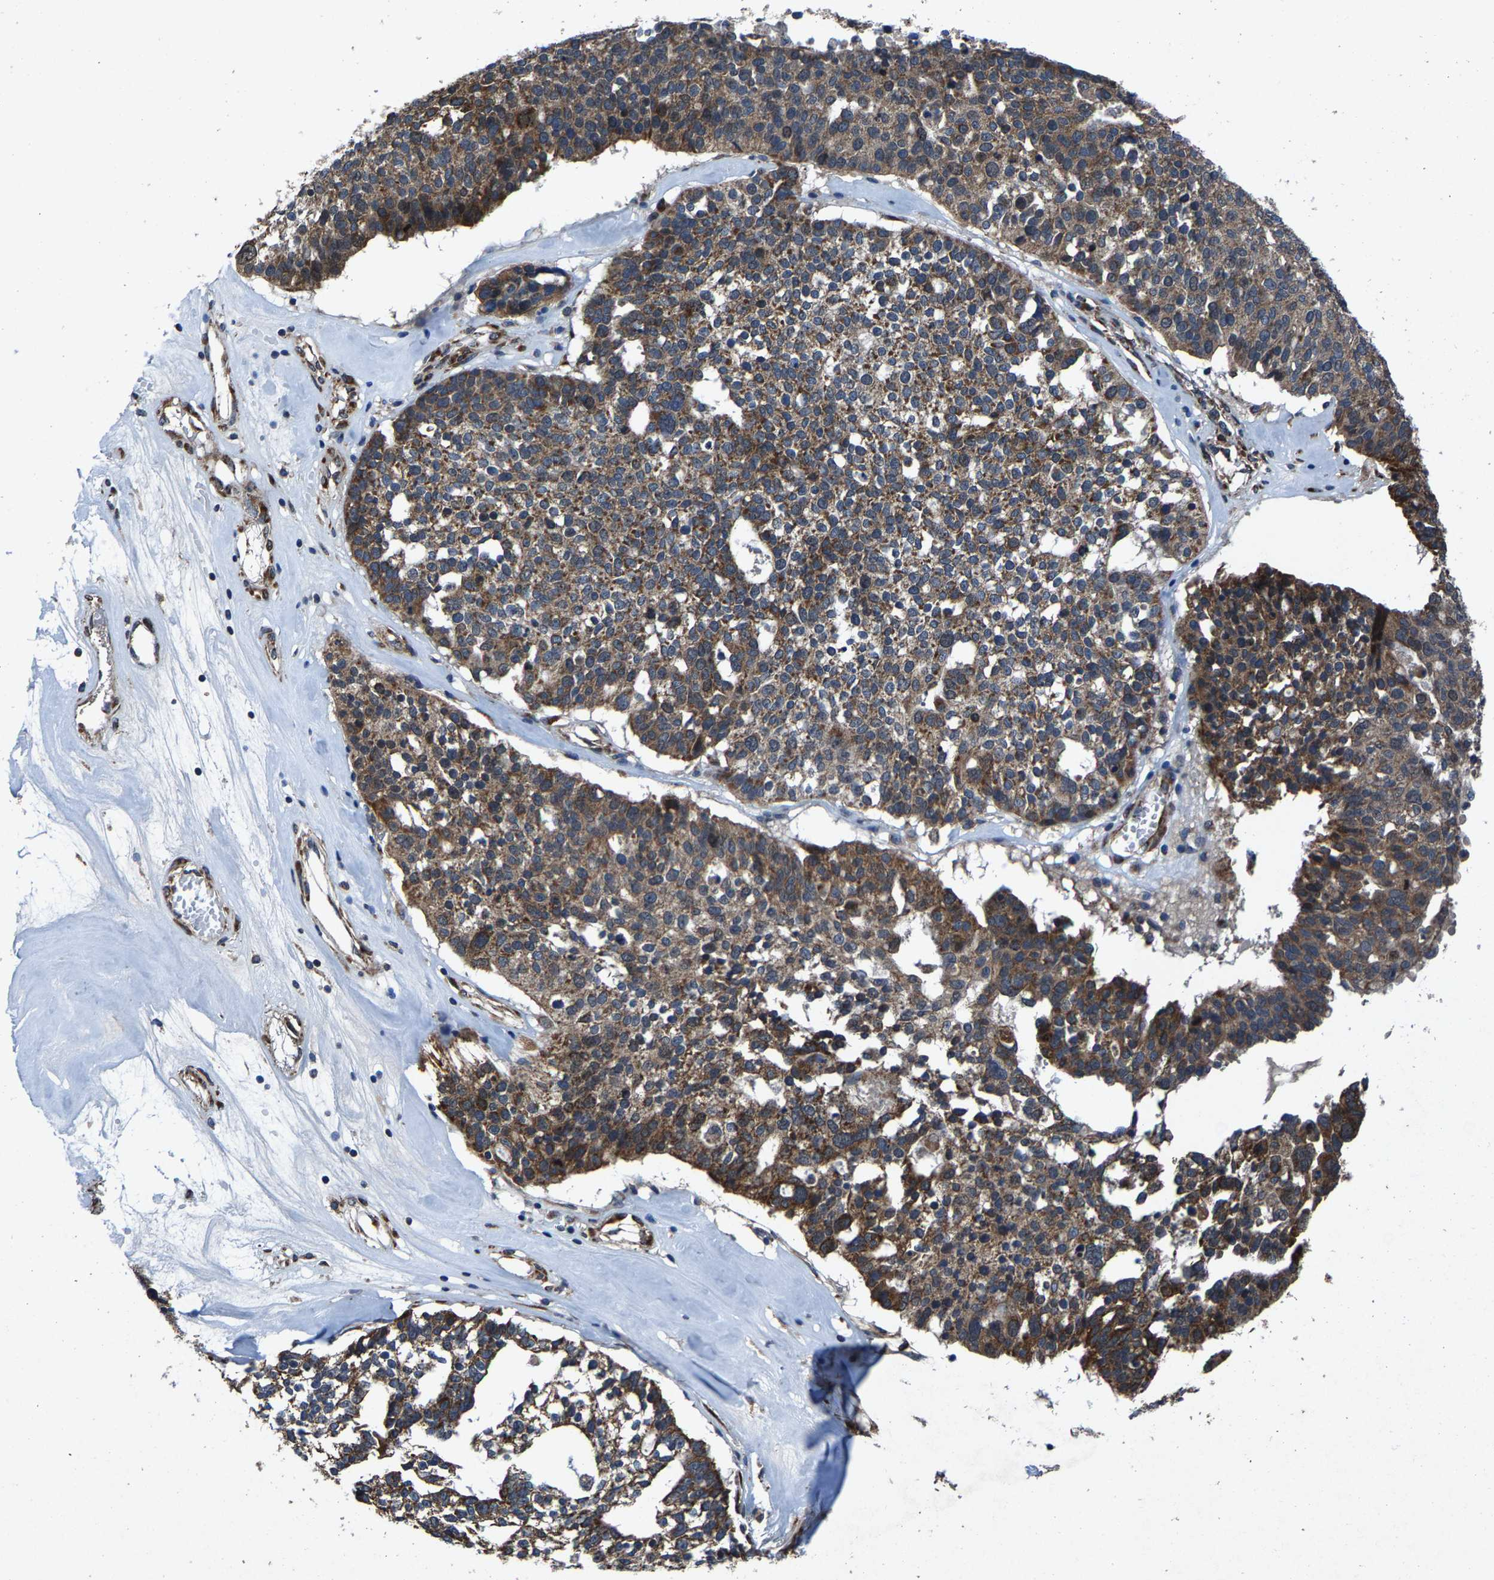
{"staining": {"intensity": "moderate", "quantity": ">75%", "location": "cytoplasmic/membranous"}, "tissue": "ovarian cancer", "cell_type": "Tumor cells", "image_type": "cancer", "snomed": [{"axis": "morphology", "description": "Cystadenocarcinoma, serous, NOS"}, {"axis": "topography", "description": "Ovary"}], "caption": "Immunohistochemistry (IHC) of serous cystadenocarcinoma (ovarian) reveals medium levels of moderate cytoplasmic/membranous staining in approximately >75% of tumor cells.", "gene": "PDP1", "patient": {"sex": "female", "age": 59}}